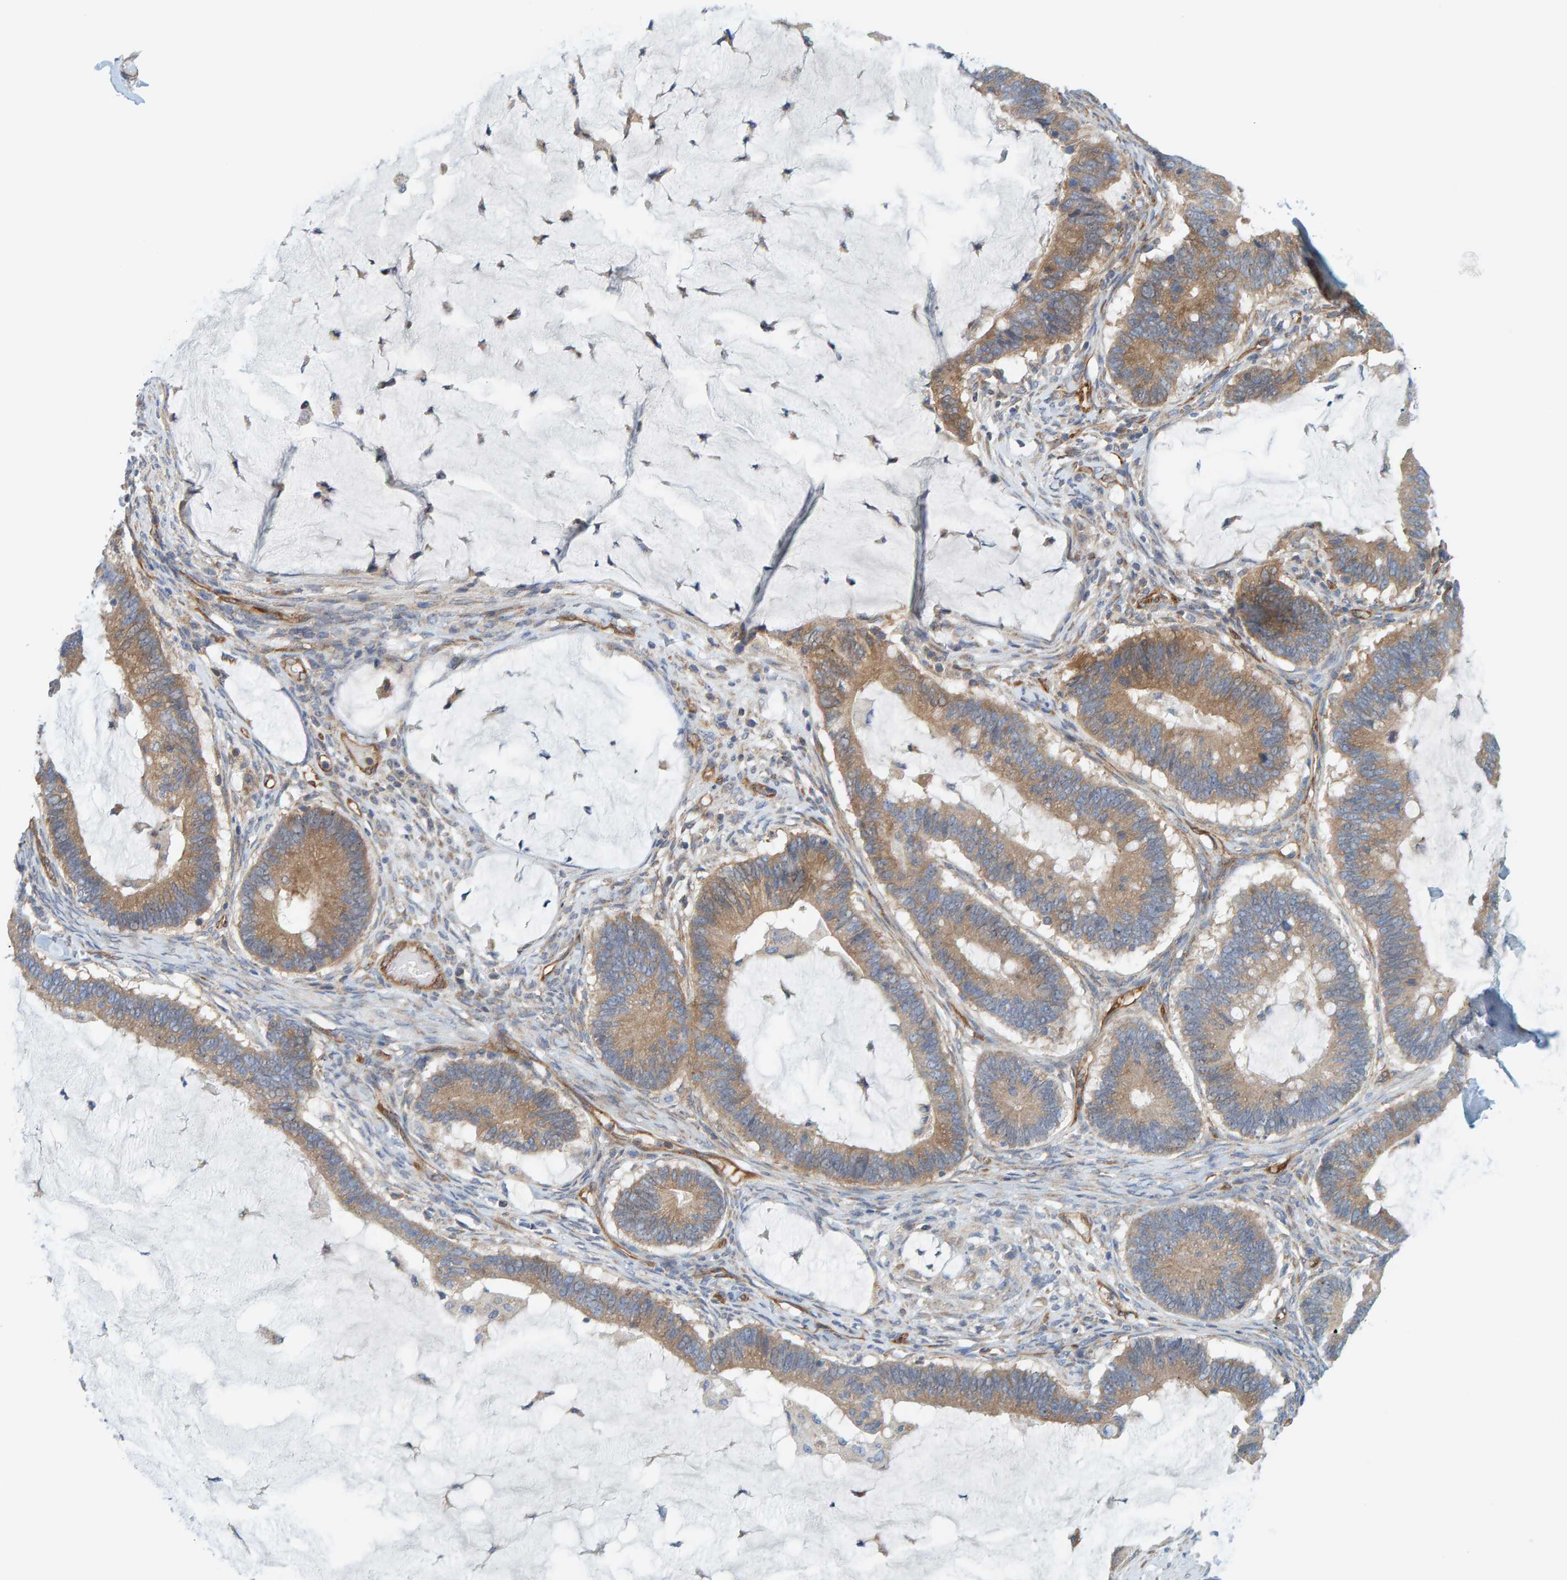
{"staining": {"intensity": "moderate", "quantity": "25%-75%", "location": "cytoplasmic/membranous"}, "tissue": "ovarian cancer", "cell_type": "Tumor cells", "image_type": "cancer", "snomed": [{"axis": "morphology", "description": "Cystadenocarcinoma, mucinous, NOS"}, {"axis": "topography", "description": "Ovary"}], "caption": "Immunohistochemical staining of human ovarian cancer reveals medium levels of moderate cytoplasmic/membranous expression in approximately 25%-75% of tumor cells. (DAB IHC, brown staining for protein, blue staining for nuclei).", "gene": "PRKD2", "patient": {"sex": "female", "age": 61}}